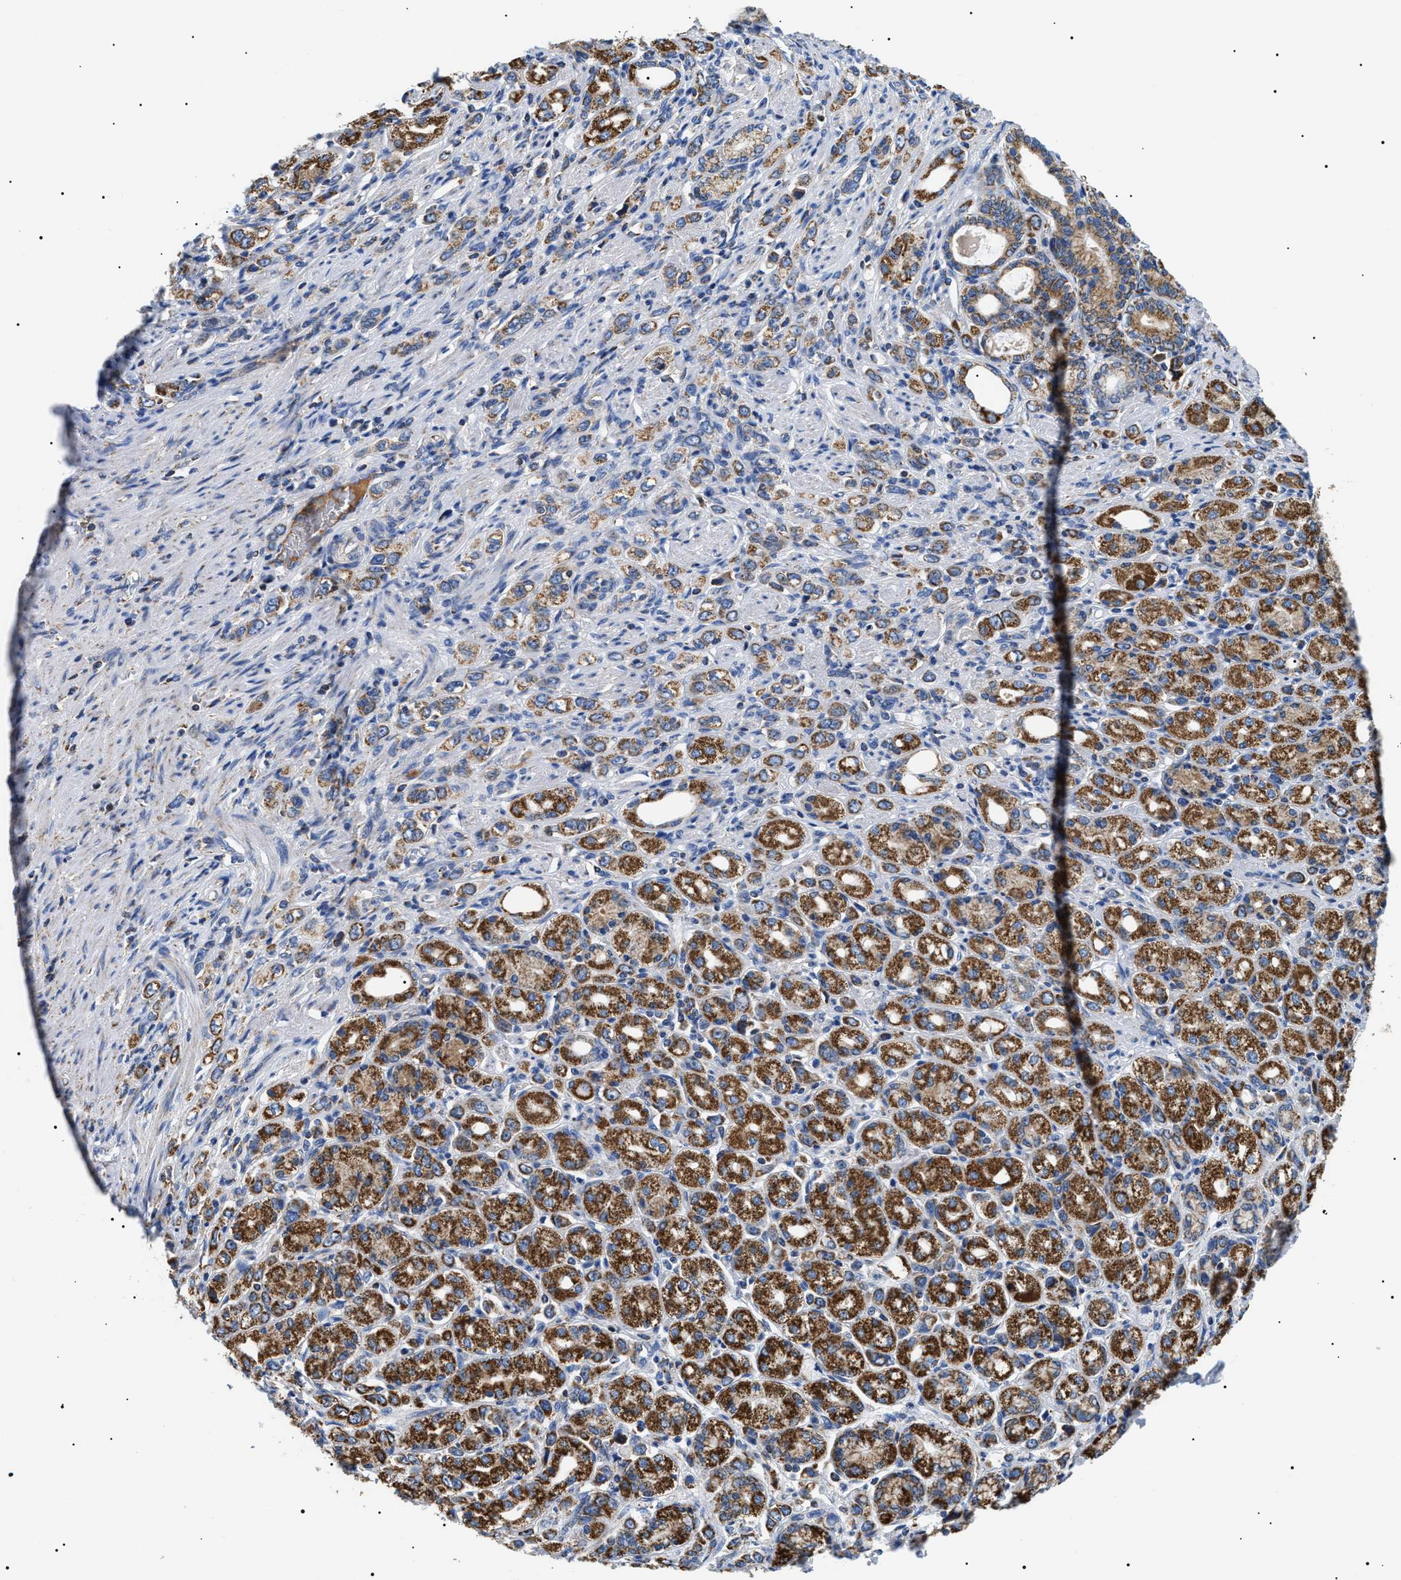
{"staining": {"intensity": "moderate", "quantity": ">75%", "location": "cytoplasmic/membranous"}, "tissue": "stomach cancer", "cell_type": "Tumor cells", "image_type": "cancer", "snomed": [{"axis": "morphology", "description": "Adenocarcinoma, NOS"}, {"axis": "topography", "description": "Stomach"}], "caption": "Tumor cells demonstrate medium levels of moderate cytoplasmic/membranous staining in about >75% of cells in stomach adenocarcinoma.", "gene": "OXSM", "patient": {"sex": "female", "age": 65}}